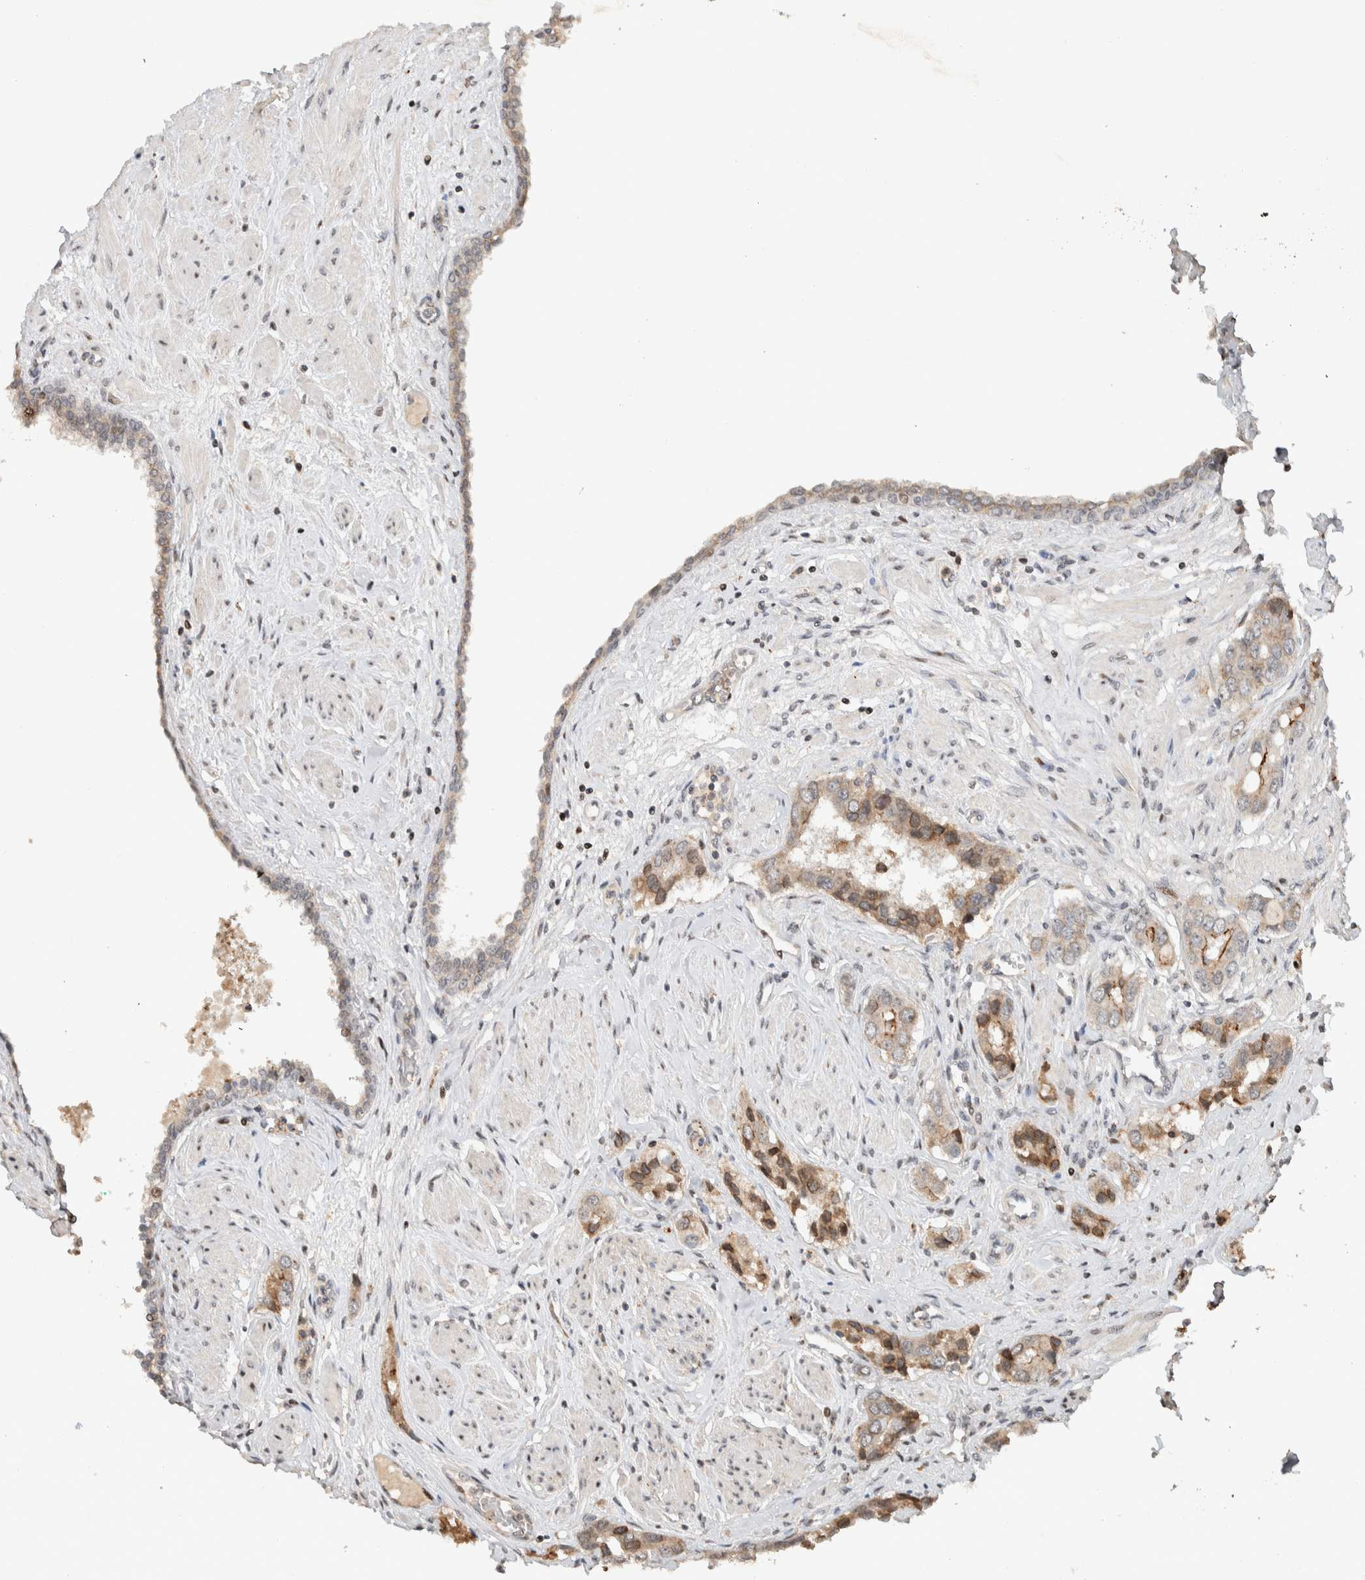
{"staining": {"intensity": "moderate", "quantity": "<25%", "location": "cytoplasmic/membranous,nuclear"}, "tissue": "prostate cancer", "cell_type": "Tumor cells", "image_type": "cancer", "snomed": [{"axis": "morphology", "description": "Adenocarcinoma, High grade"}, {"axis": "topography", "description": "Prostate"}], "caption": "High-grade adenocarcinoma (prostate) stained for a protein demonstrates moderate cytoplasmic/membranous and nuclear positivity in tumor cells. (Brightfield microscopy of DAB IHC at high magnification).", "gene": "ZNF521", "patient": {"sex": "male", "age": 52}}